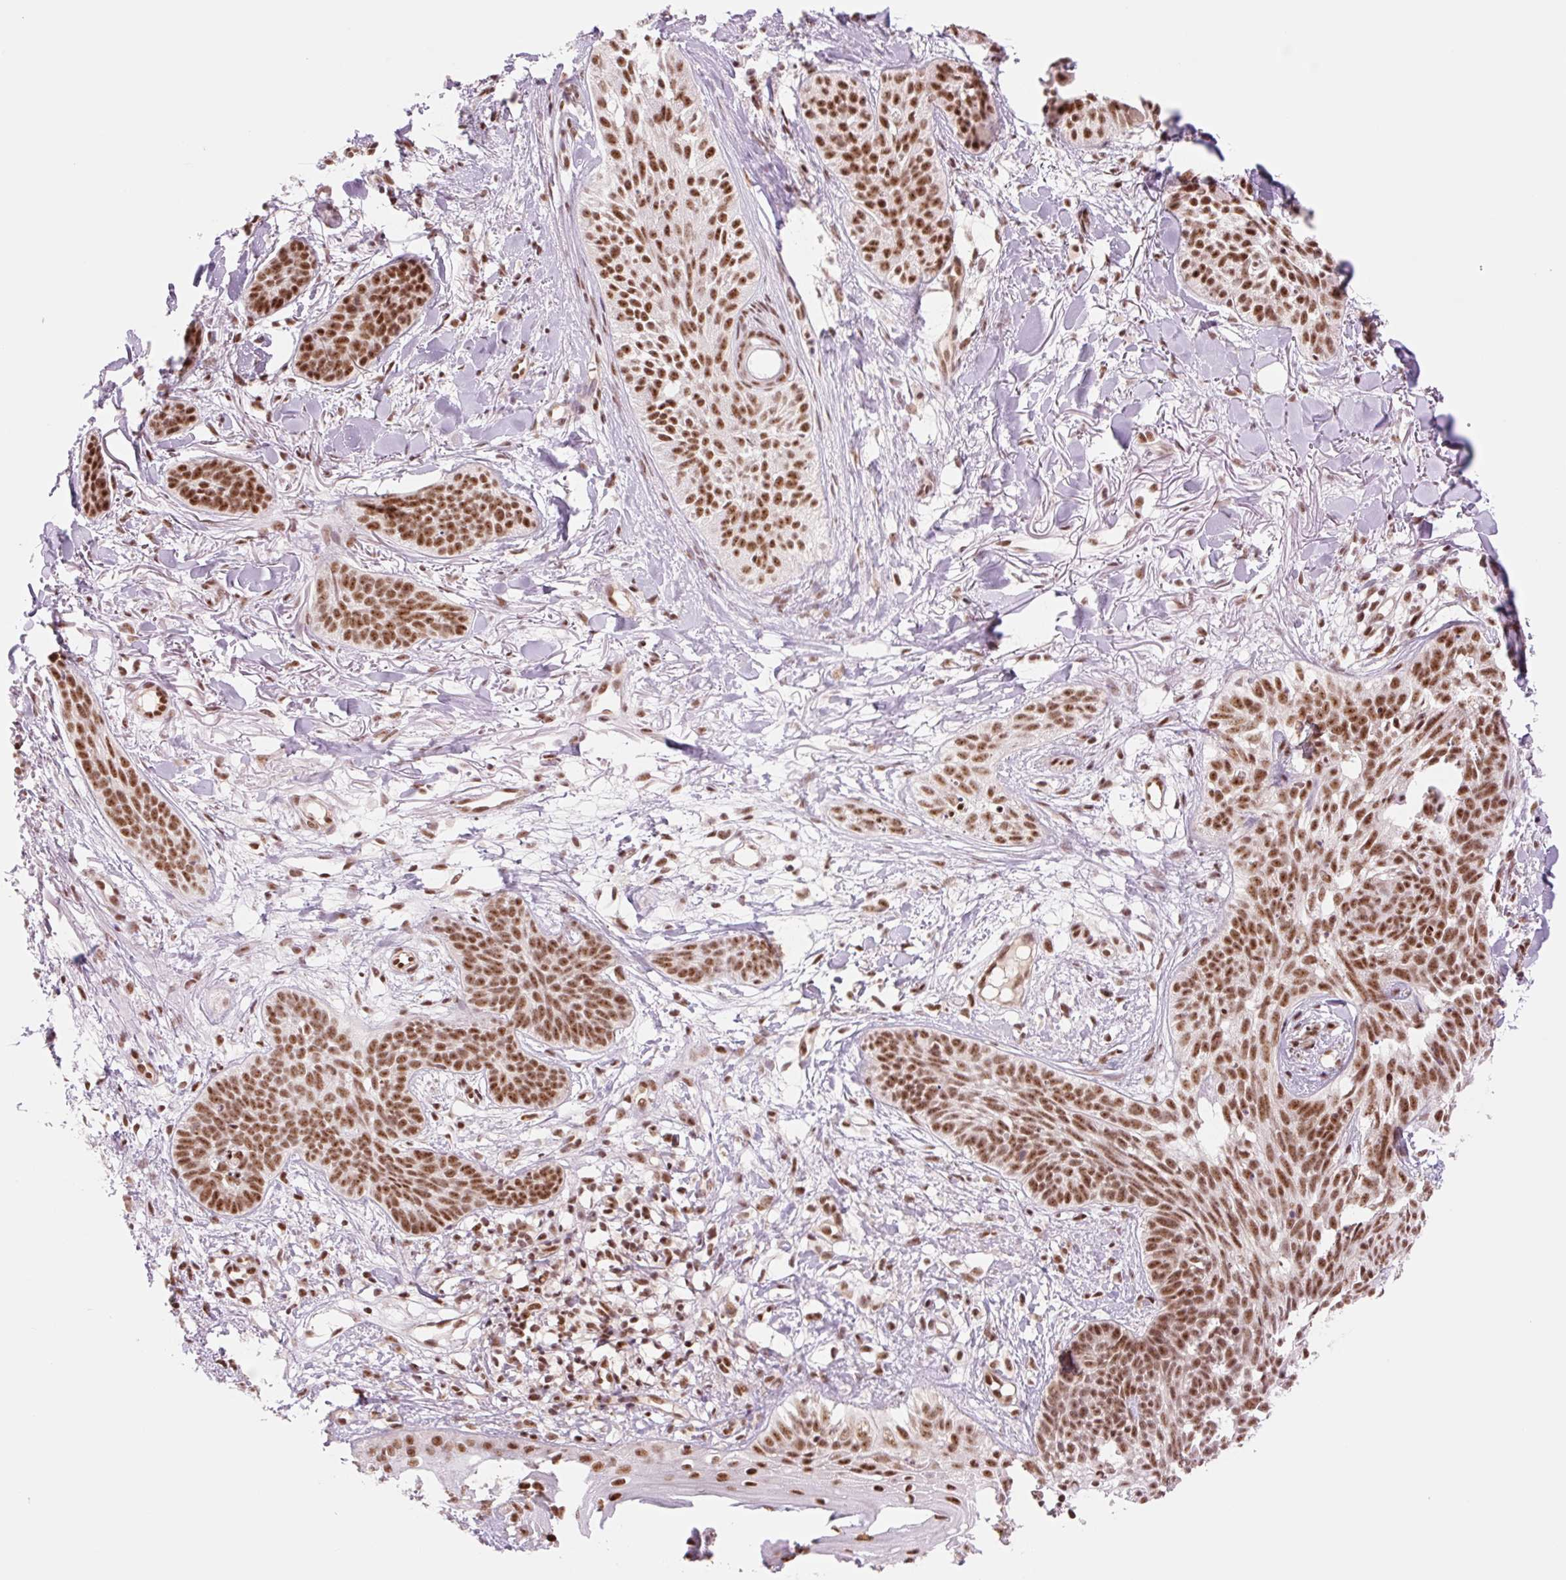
{"staining": {"intensity": "strong", "quantity": ">75%", "location": "nuclear"}, "tissue": "skin cancer", "cell_type": "Tumor cells", "image_type": "cancer", "snomed": [{"axis": "morphology", "description": "Basal cell carcinoma"}, {"axis": "topography", "description": "Skin"}], "caption": "DAB (3,3'-diaminobenzidine) immunohistochemical staining of human basal cell carcinoma (skin) displays strong nuclear protein positivity in about >75% of tumor cells.", "gene": "PRDM11", "patient": {"sex": "male", "age": 52}}